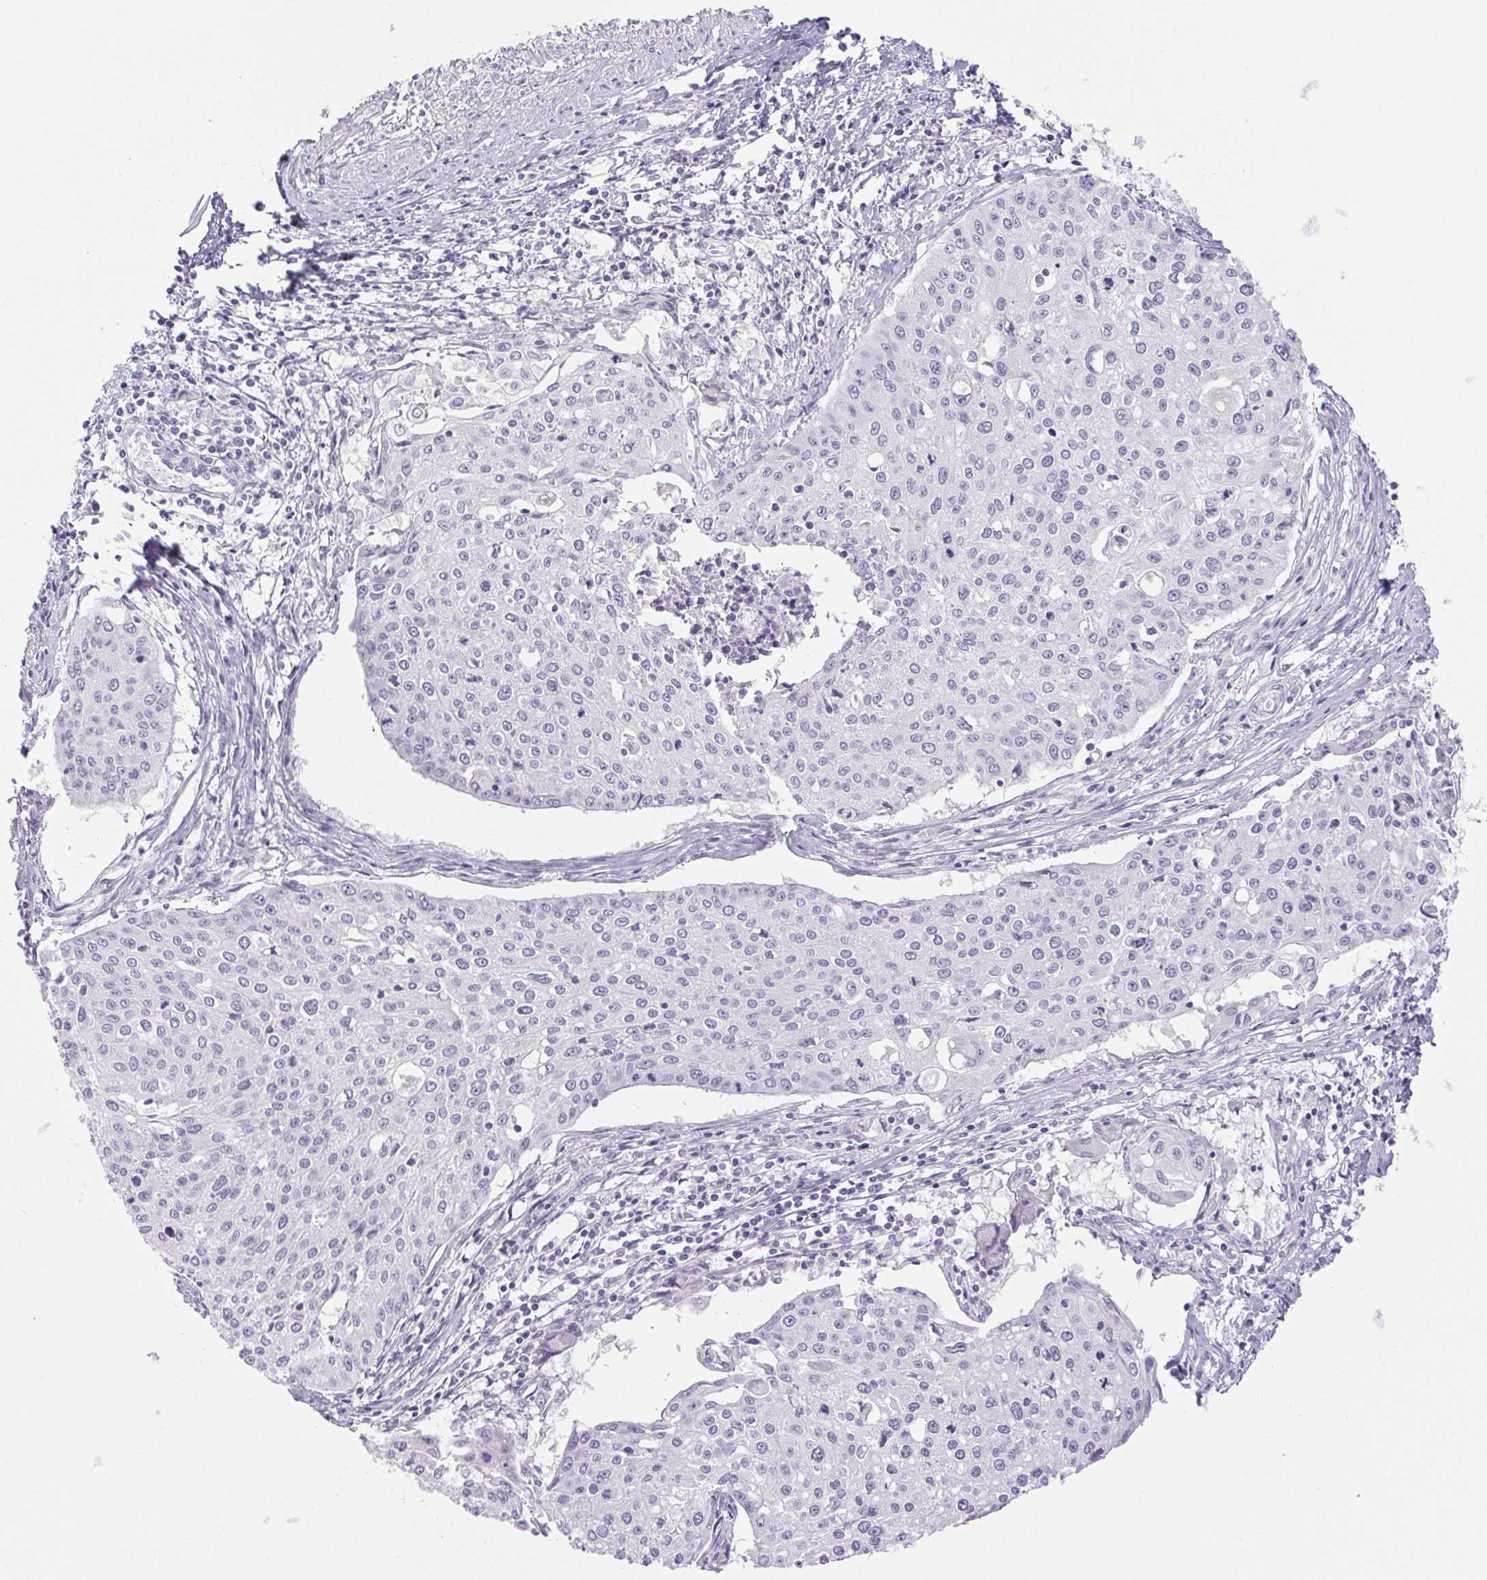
{"staining": {"intensity": "negative", "quantity": "none", "location": "none"}, "tissue": "cervical cancer", "cell_type": "Tumor cells", "image_type": "cancer", "snomed": [{"axis": "morphology", "description": "Squamous cell carcinoma, NOS"}, {"axis": "topography", "description": "Cervix"}], "caption": "Immunohistochemical staining of squamous cell carcinoma (cervical) exhibits no significant positivity in tumor cells.", "gene": "PAPPA2", "patient": {"sex": "female", "age": 38}}